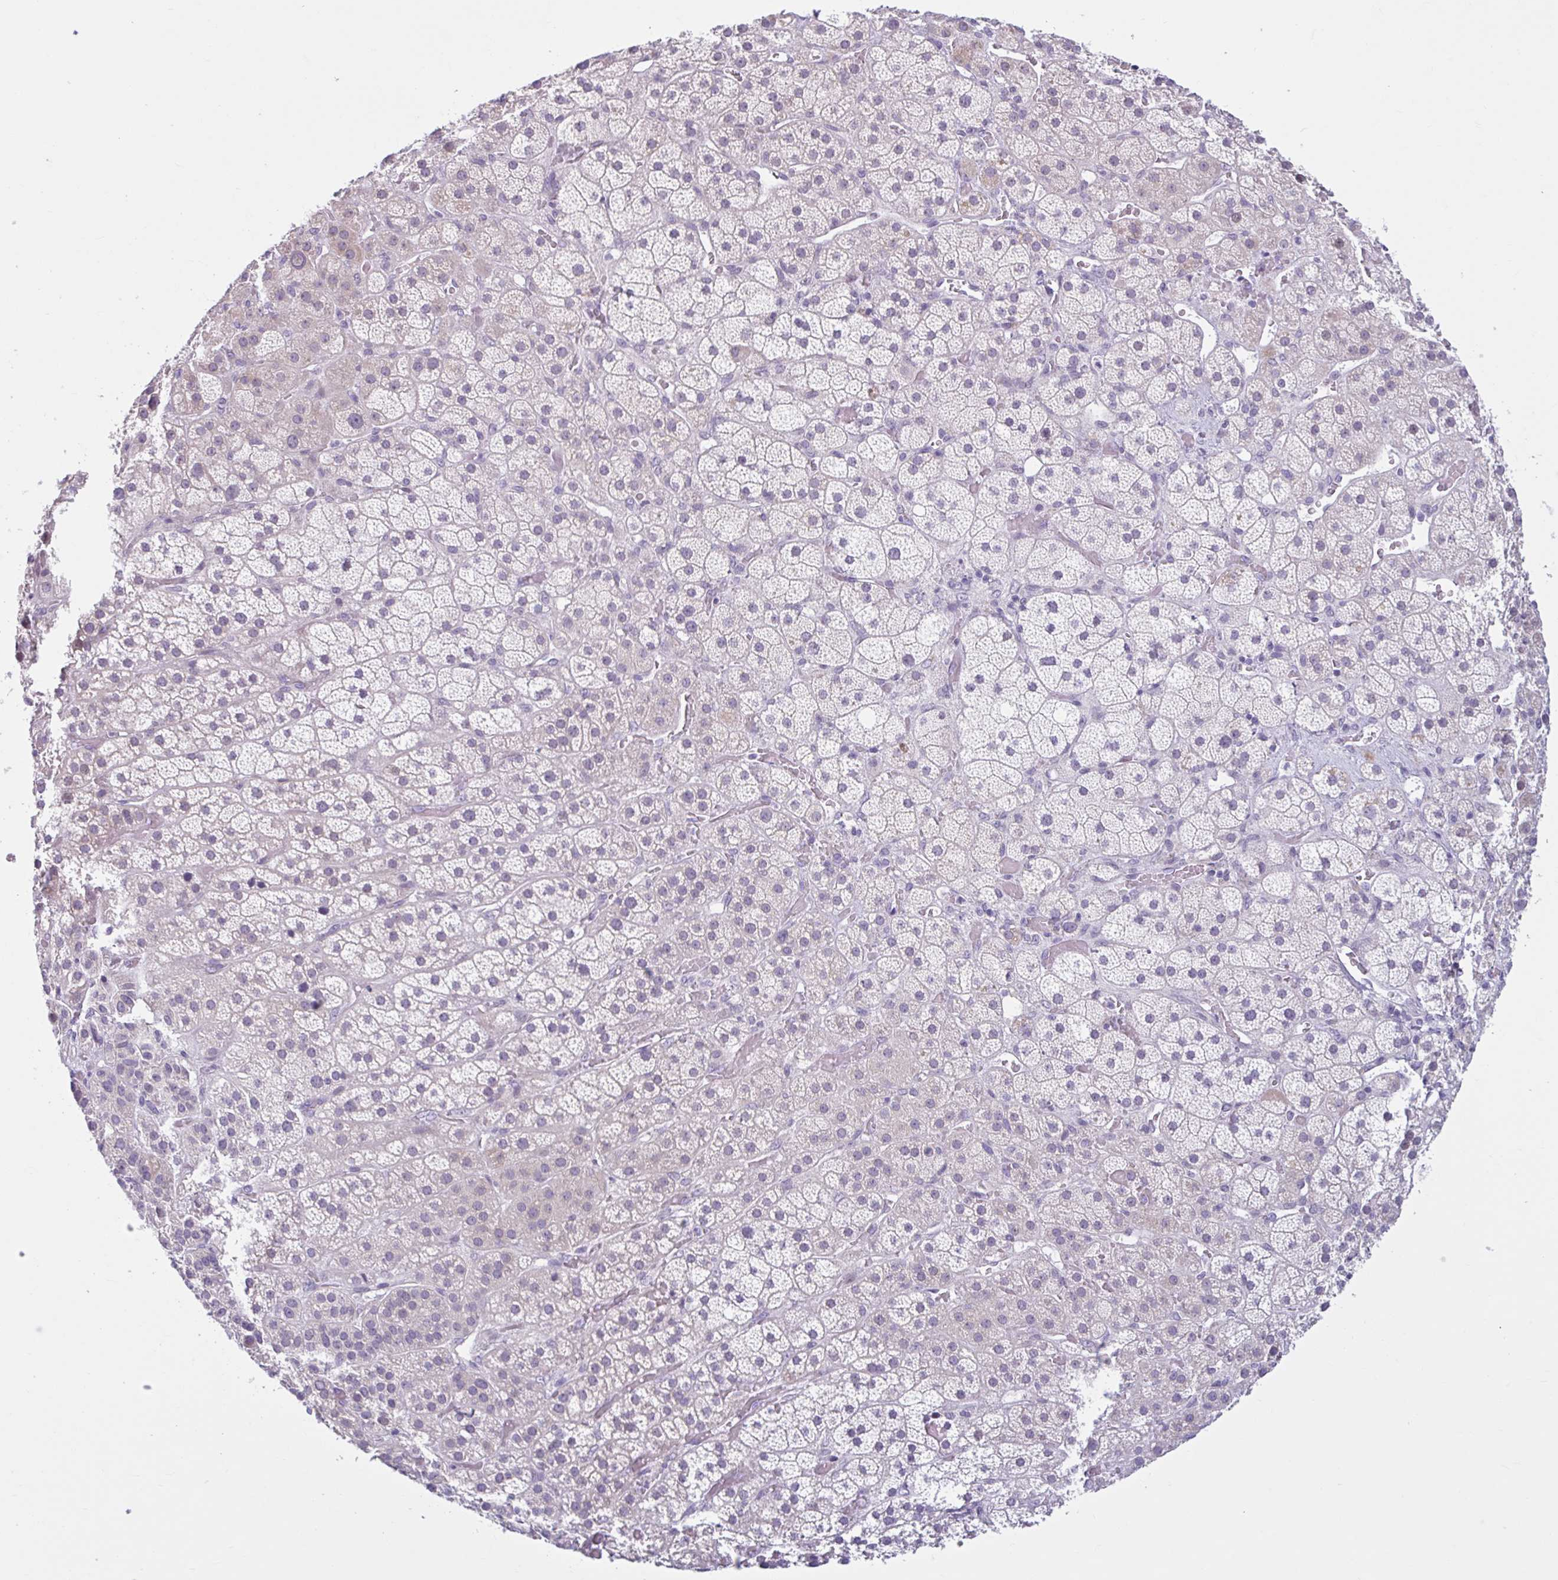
{"staining": {"intensity": "weak", "quantity": "<25%", "location": "nuclear"}, "tissue": "adrenal gland", "cell_type": "Glandular cells", "image_type": "normal", "snomed": [{"axis": "morphology", "description": "Normal tissue, NOS"}, {"axis": "topography", "description": "Adrenal gland"}], "caption": "DAB (3,3'-diaminobenzidine) immunohistochemical staining of unremarkable human adrenal gland reveals no significant positivity in glandular cells. Brightfield microscopy of immunohistochemistry (IHC) stained with DAB (brown) and hematoxylin (blue), captured at high magnification.", "gene": "FAM153A", "patient": {"sex": "male", "age": 57}}